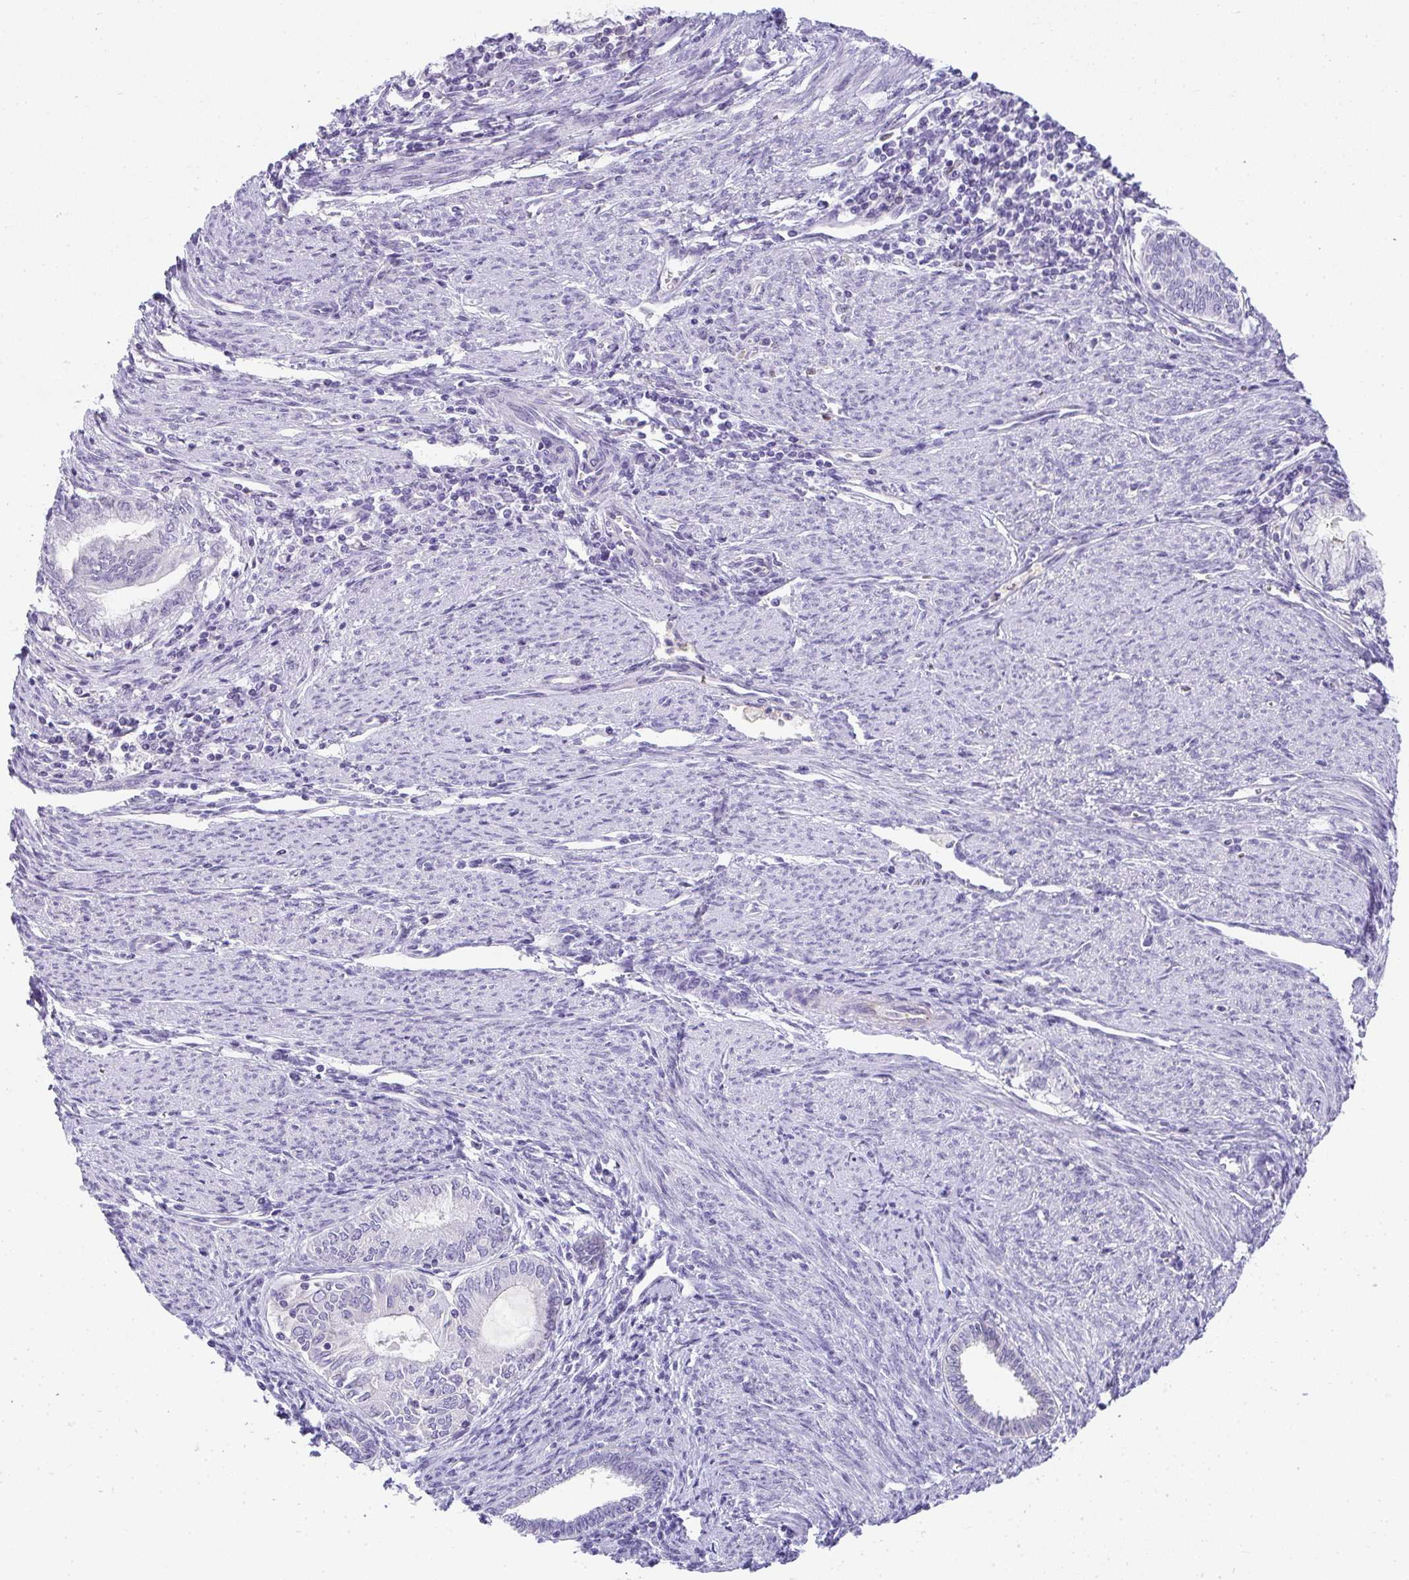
{"staining": {"intensity": "negative", "quantity": "none", "location": "none"}, "tissue": "endometrial cancer", "cell_type": "Tumor cells", "image_type": "cancer", "snomed": [{"axis": "morphology", "description": "Adenocarcinoma, NOS"}, {"axis": "topography", "description": "Endometrium"}], "caption": "Immunohistochemistry photomicrograph of human adenocarcinoma (endometrial) stained for a protein (brown), which shows no expression in tumor cells.", "gene": "ZSWIM3", "patient": {"sex": "female", "age": 79}}